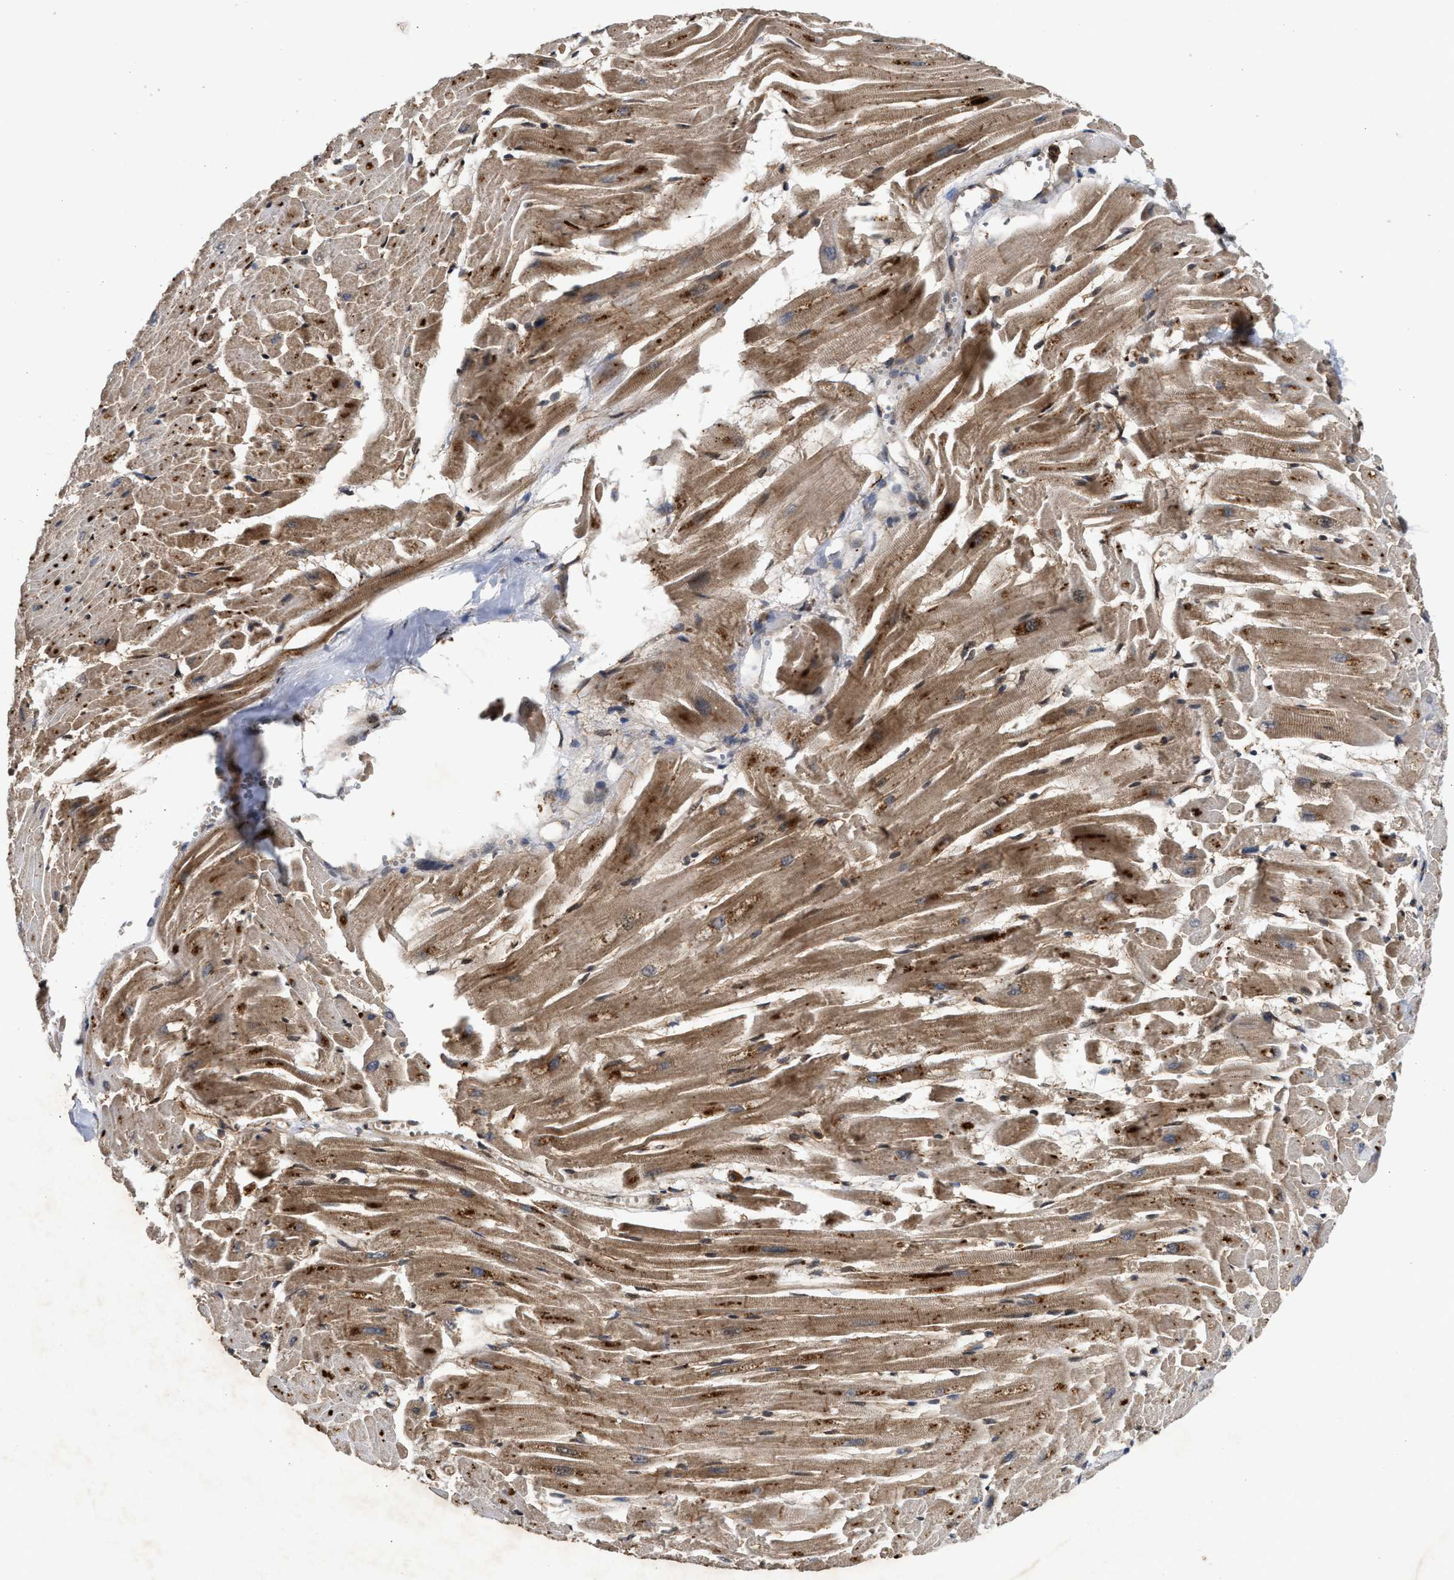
{"staining": {"intensity": "moderate", "quantity": ">75%", "location": "cytoplasmic/membranous"}, "tissue": "heart muscle", "cell_type": "Cardiomyocytes", "image_type": "normal", "snomed": [{"axis": "morphology", "description": "Normal tissue, NOS"}, {"axis": "topography", "description": "Heart"}], "caption": "IHC micrograph of unremarkable human heart muscle stained for a protein (brown), which displays medium levels of moderate cytoplasmic/membranous staining in about >75% of cardiomyocytes.", "gene": "CFLAR", "patient": {"sex": "female", "age": 19}}